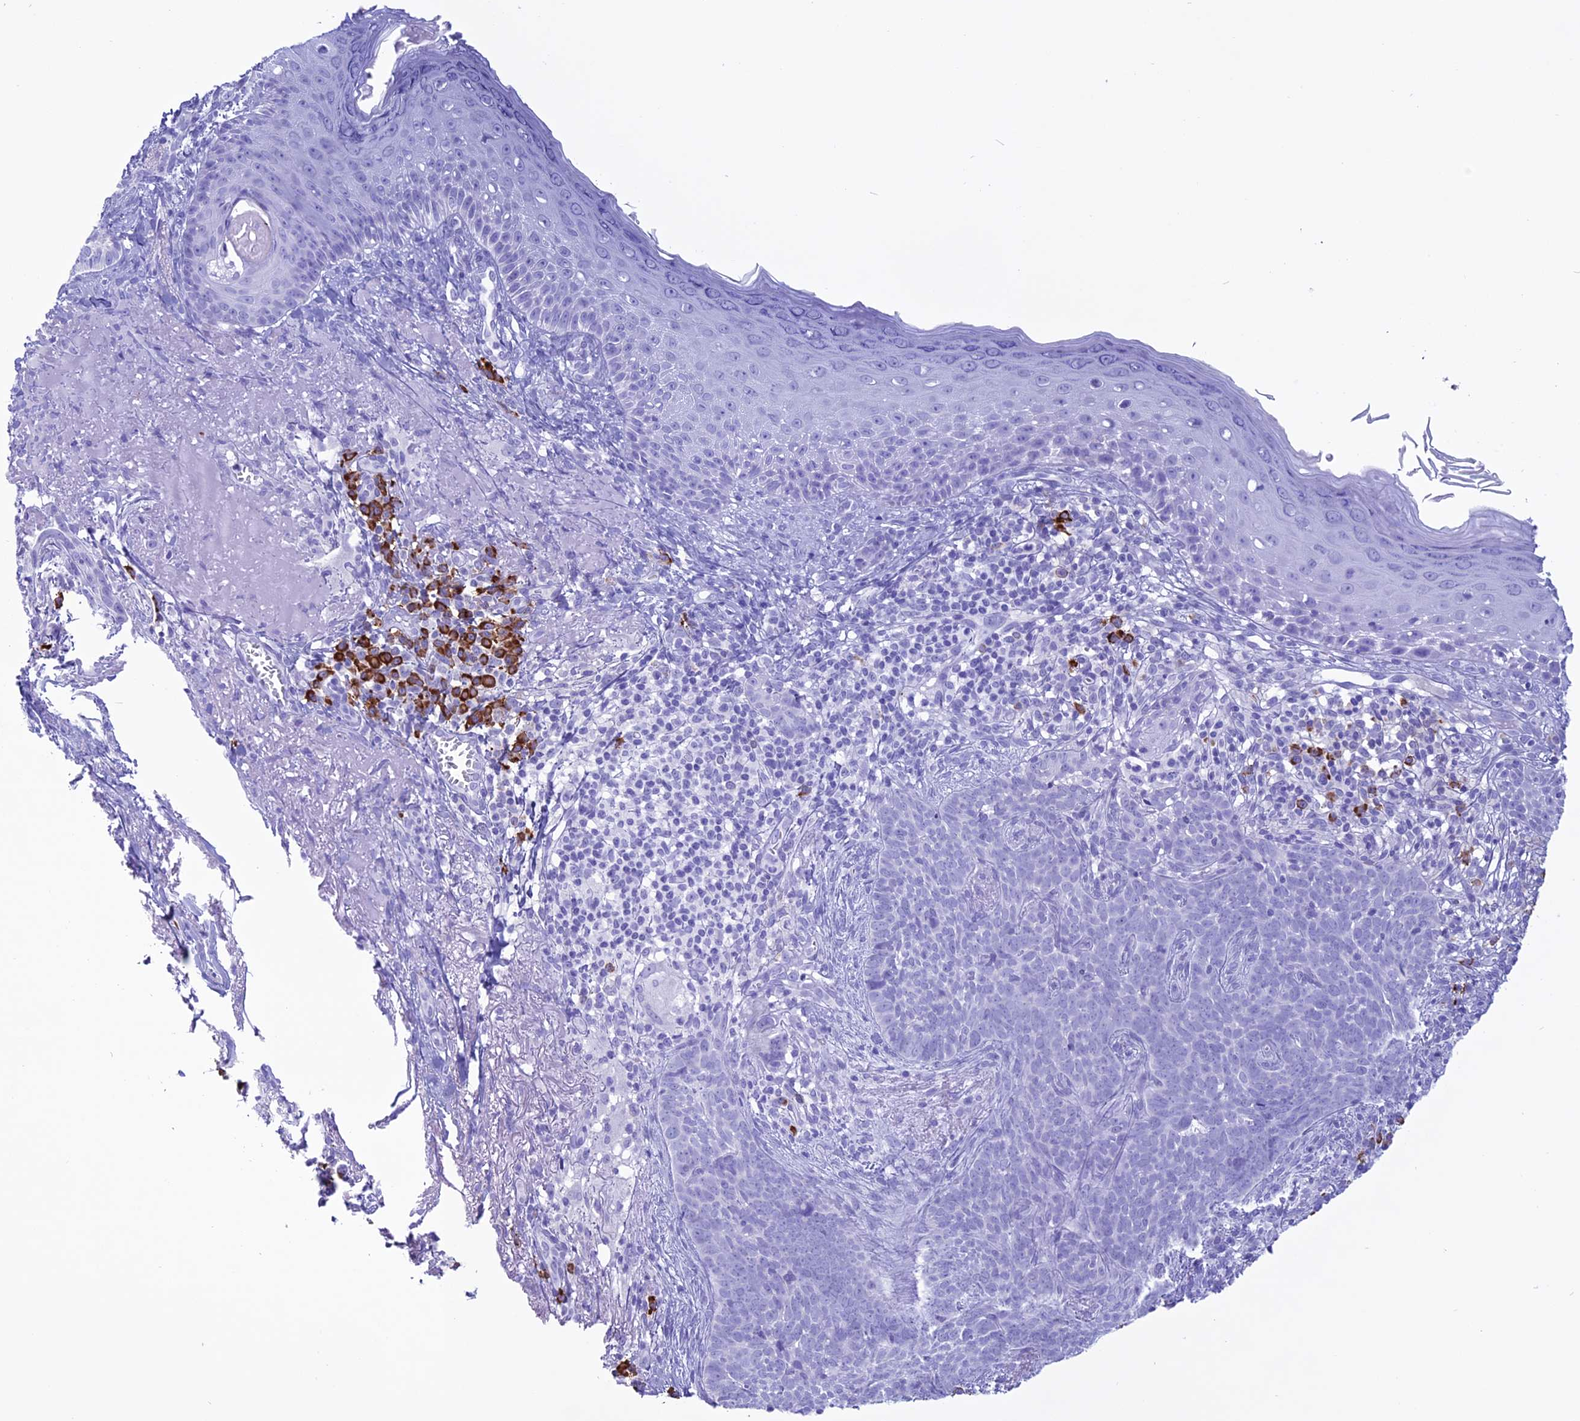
{"staining": {"intensity": "negative", "quantity": "none", "location": "none"}, "tissue": "skin cancer", "cell_type": "Tumor cells", "image_type": "cancer", "snomed": [{"axis": "morphology", "description": "Basal cell carcinoma"}, {"axis": "topography", "description": "Skin"}], "caption": "Immunohistochemistry (IHC) image of human basal cell carcinoma (skin) stained for a protein (brown), which shows no staining in tumor cells.", "gene": "MZB1", "patient": {"sex": "female", "age": 76}}